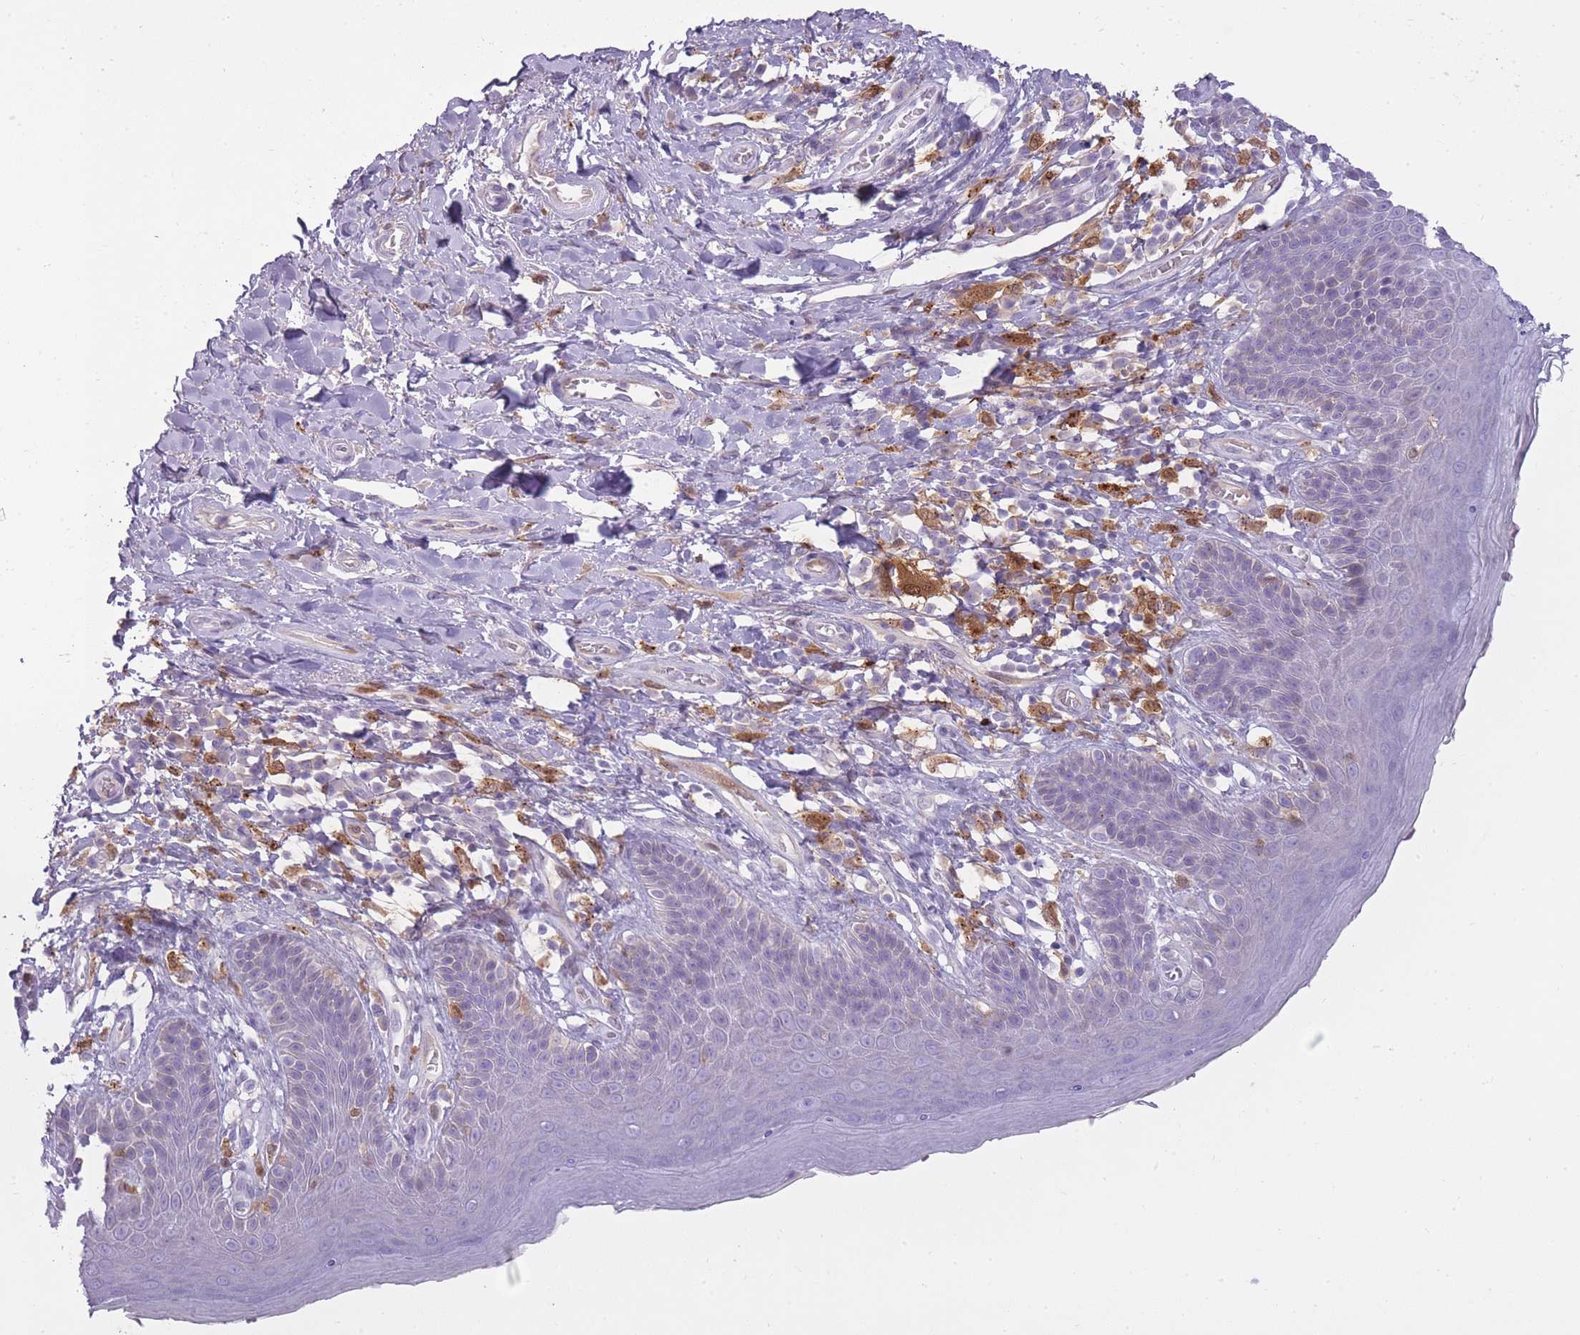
{"staining": {"intensity": "negative", "quantity": "none", "location": "none"}, "tissue": "skin", "cell_type": "Epidermal cells", "image_type": "normal", "snomed": [{"axis": "morphology", "description": "Normal tissue, NOS"}, {"axis": "topography", "description": "Anal"}], "caption": "High magnification brightfield microscopy of normal skin stained with DAB (brown) and counterstained with hematoxylin (blue): epidermal cells show no significant expression. (DAB (3,3'-diaminobenzidine) immunohistochemistry visualized using brightfield microscopy, high magnification).", "gene": "LGALS9B", "patient": {"sex": "female", "age": 89}}